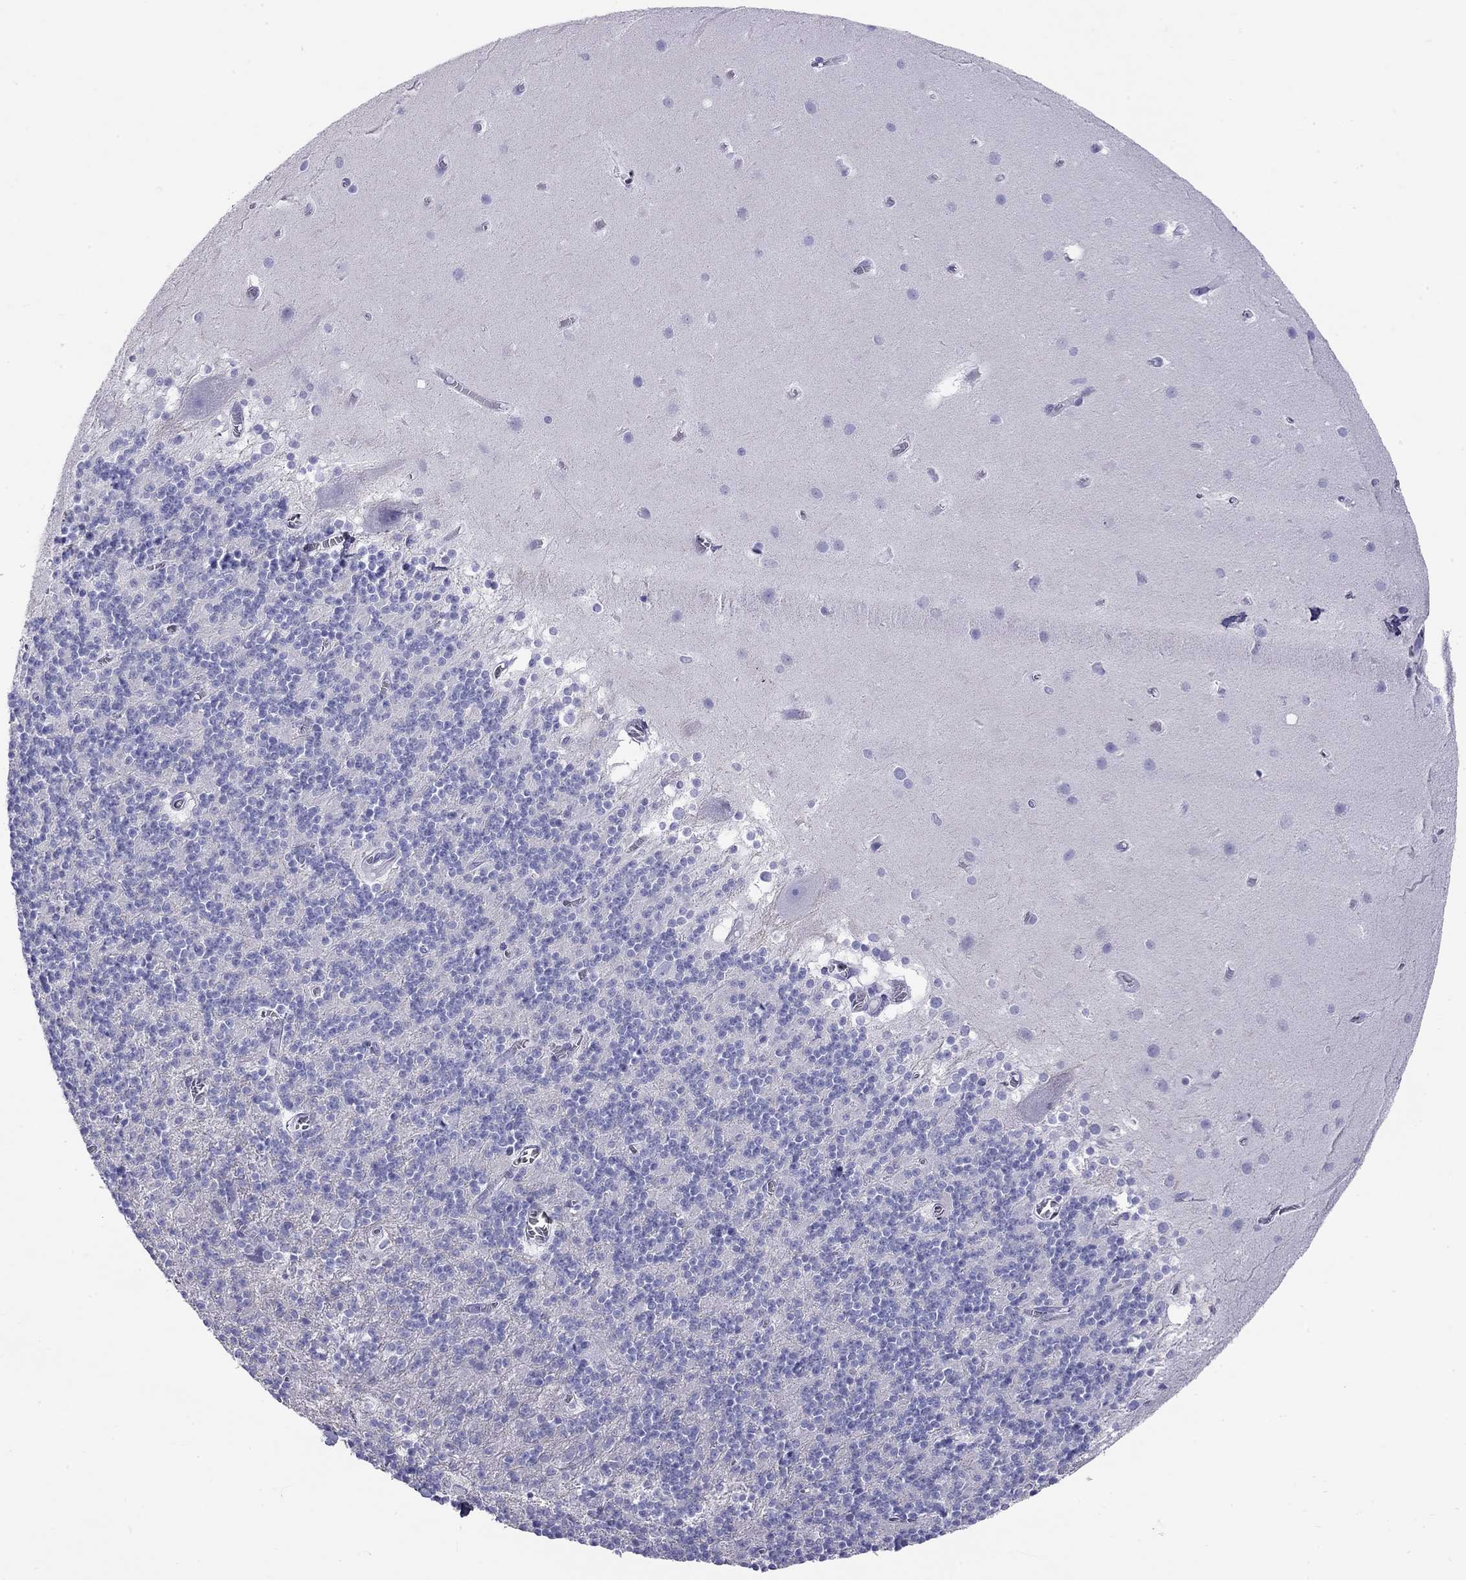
{"staining": {"intensity": "negative", "quantity": "none", "location": "none"}, "tissue": "cerebellum", "cell_type": "Cells in granular layer", "image_type": "normal", "snomed": [{"axis": "morphology", "description": "Normal tissue, NOS"}, {"axis": "topography", "description": "Cerebellum"}], "caption": "Cerebellum stained for a protein using immunohistochemistry demonstrates no positivity cells in granular layer.", "gene": "HLA", "patient": {"sex": "male", "age": 70}}